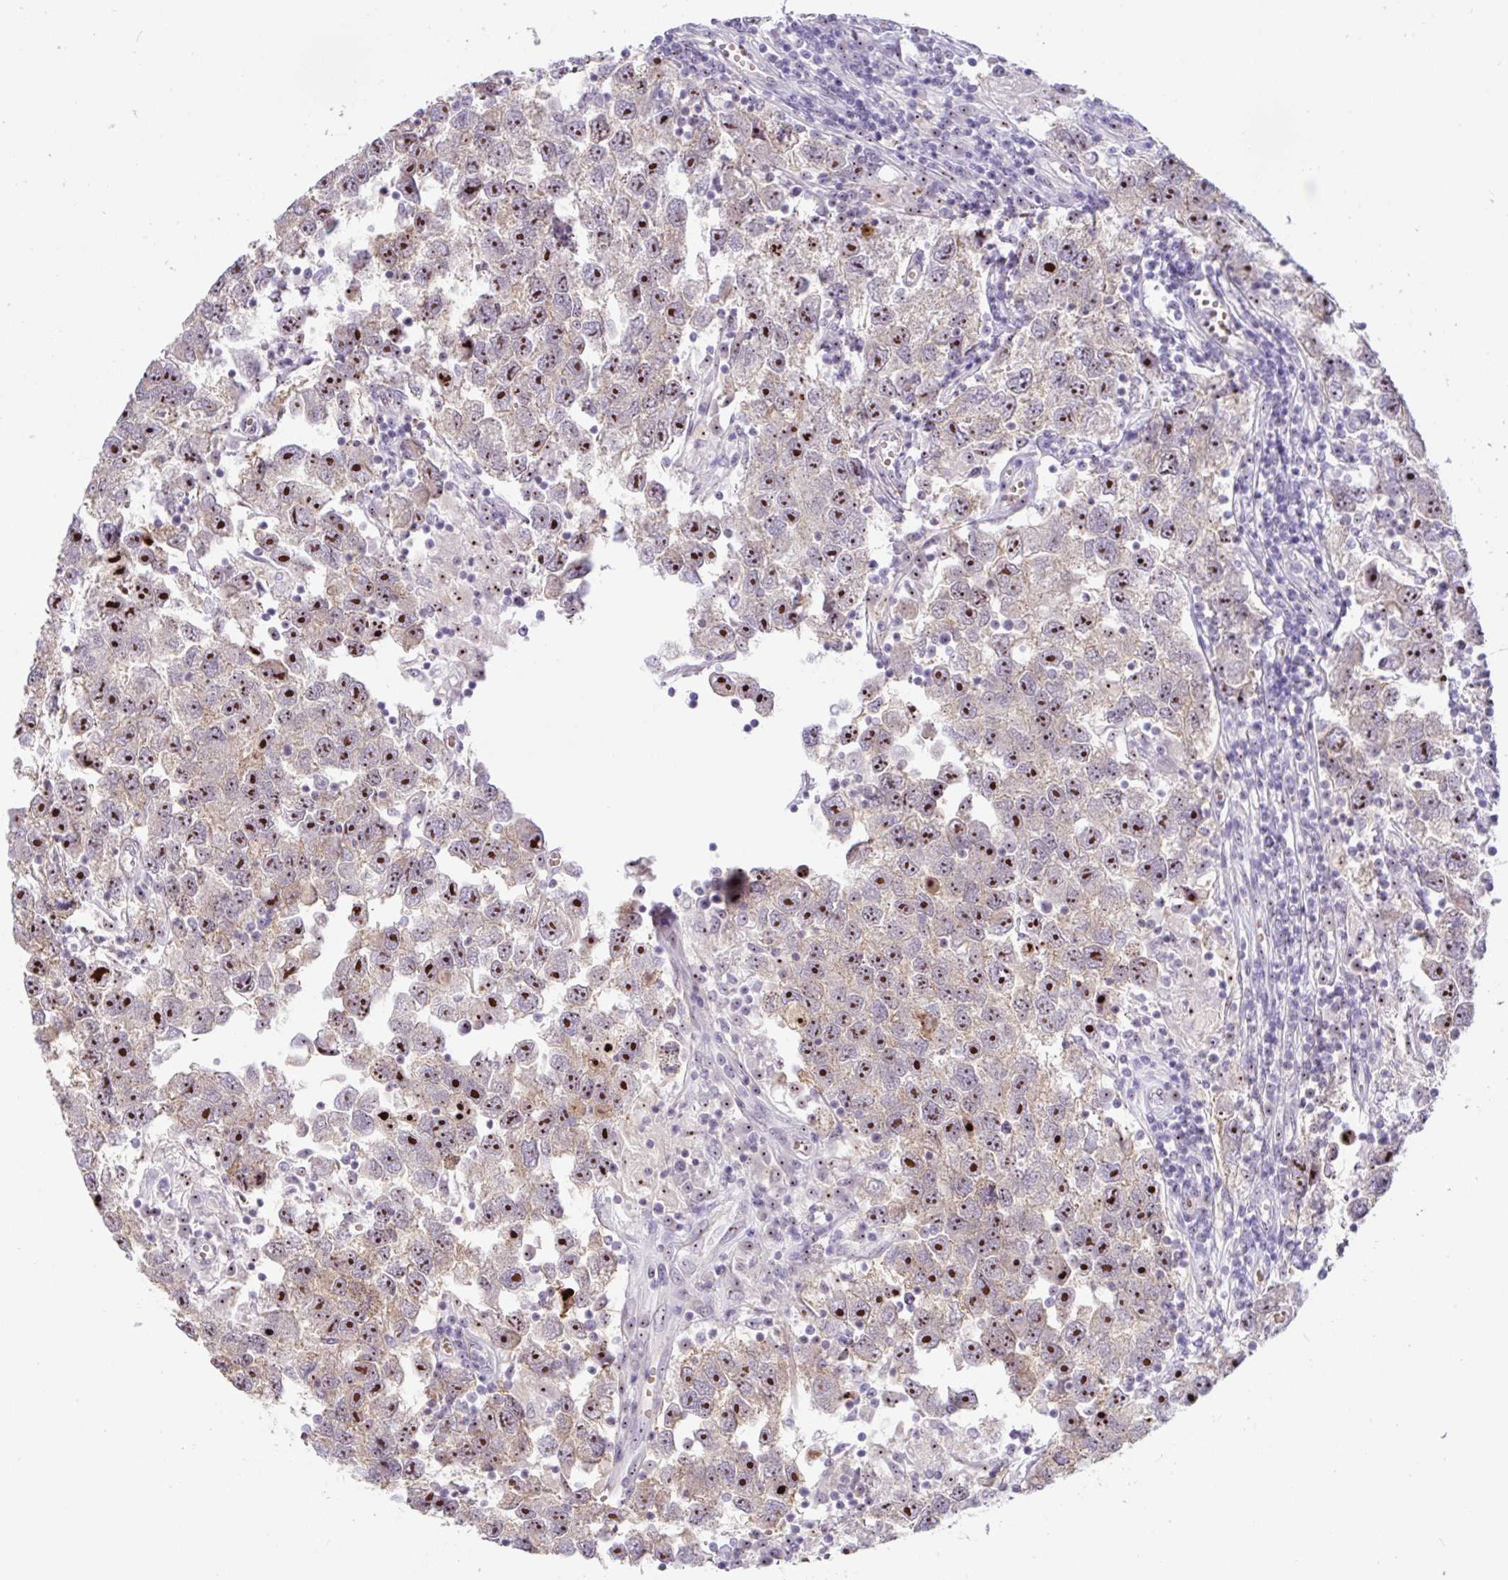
{"staining": {"intensity": "strong", "quantity": ">75%", "location": "nuclear"}, "tissue": "testis cancer", "cell_type": "Tumor cells", "image_type": "cancer", "snomed": [{"axis": "morphology", "description": "Seminoma, NOS"}, {"axis": "topography", "description": "Testis"}], "caption": "Seminoma (testis) stained for a protein exhibits strong nuclear positivity in tumor cells. (DAB = brown stain, brightfield microscopy at high magnification).", "gene": "MXRA8", "patient": {"sex": "male", "age": 26}}